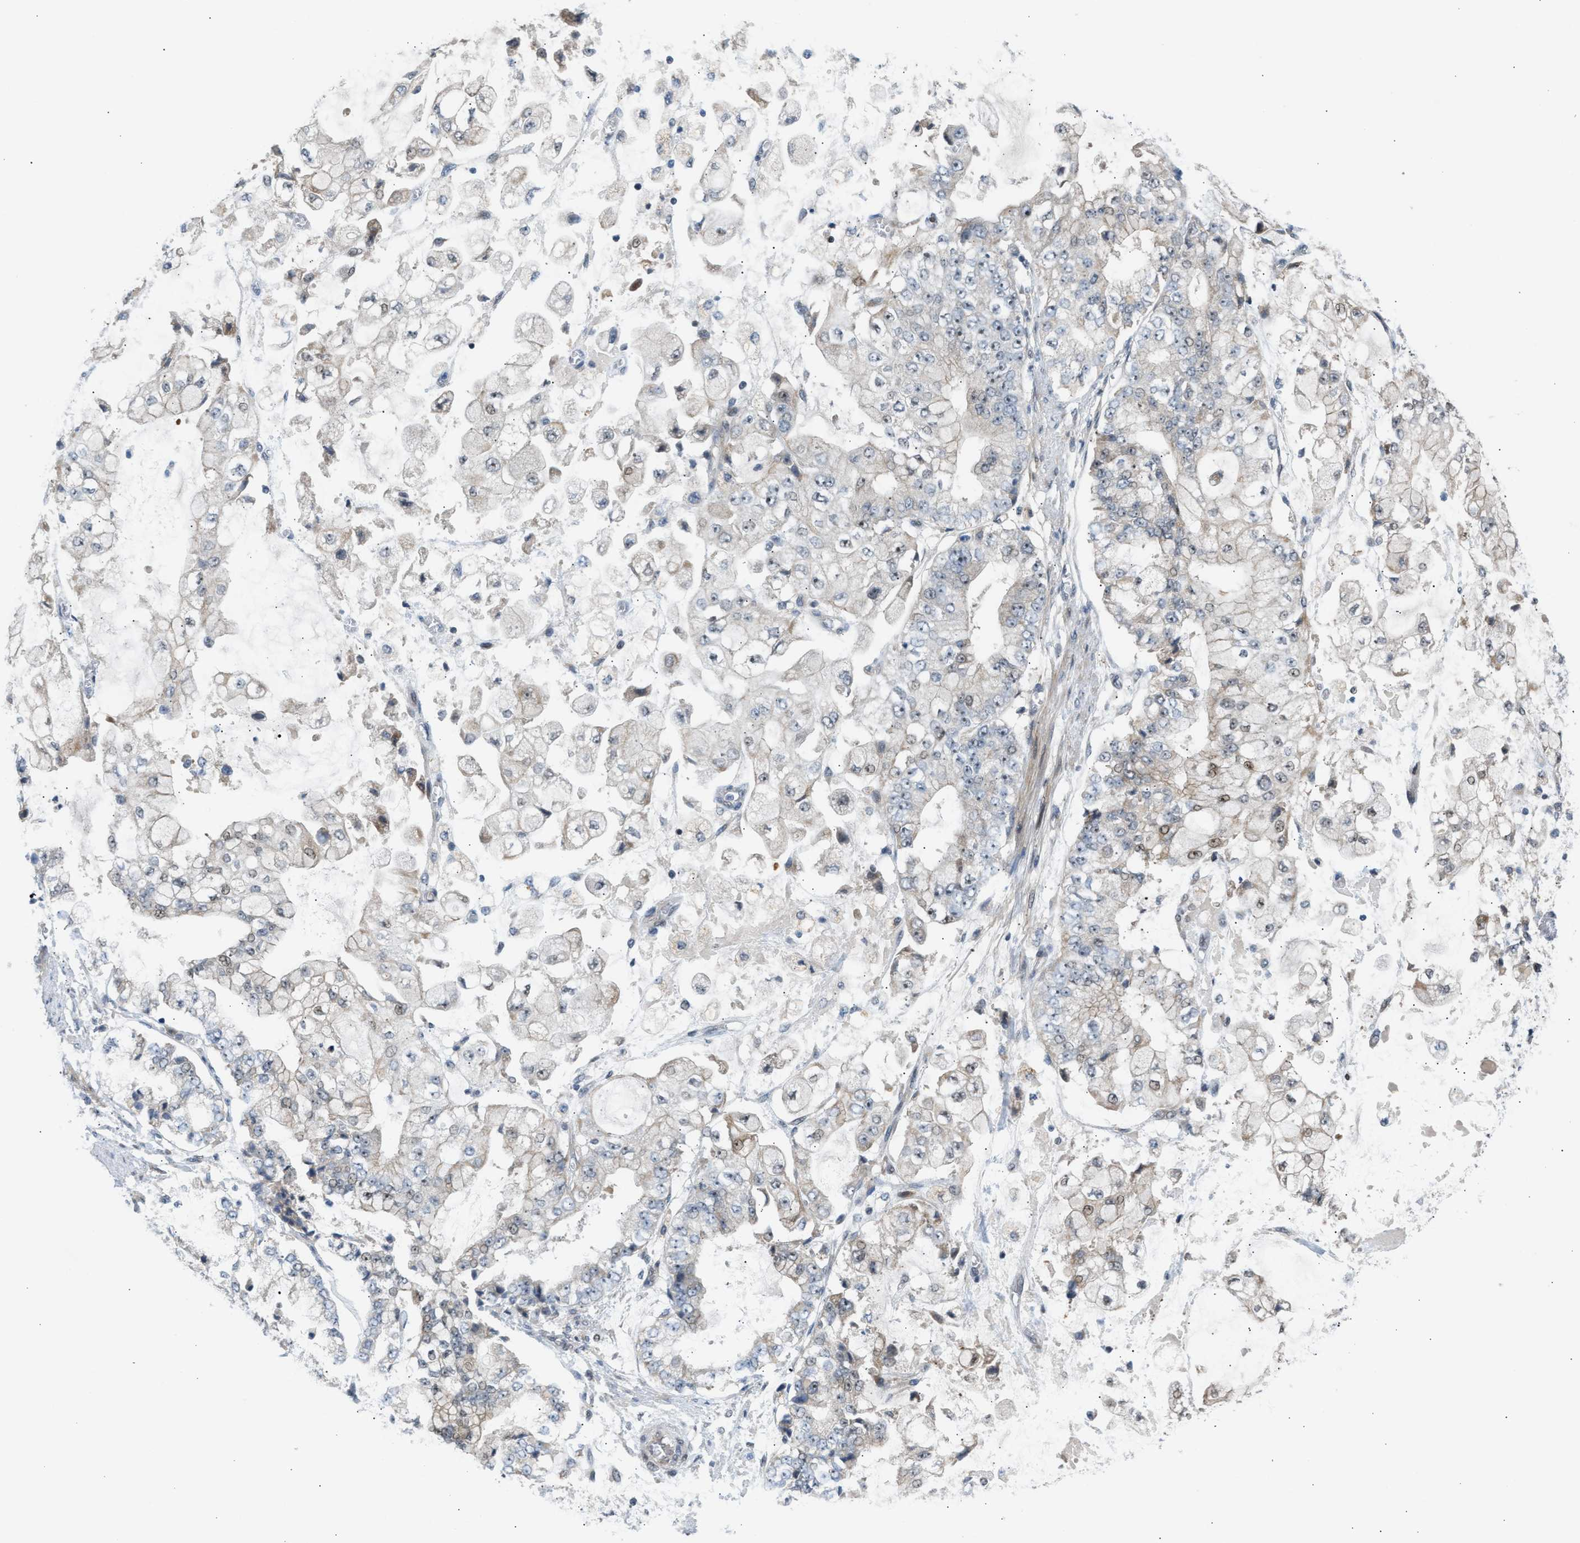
{"staining": {"intensity": "weak", "quantity": "25%-75%", "location": "cytoplasmic/membranous,nuclear"}, "tissue": "stomach cancer", "cell_type": "Tumor cells", "image_type": "cancer", "snomed": [{"axis": "morphology", "description": "Adenocarcinoma, NOS"}, {"axis": "topography", "description": "Stomach"}], "caption": "Tumor cells show low levels of weak cytoplasmic/membranous and nuclear positivity in about 25%-75% of cells in stomach cancer. (DAB = brown stain, brightfield microscopy at high magnification).", "gene": "NPS", "patient": {"sex": "male", "age": 76}}